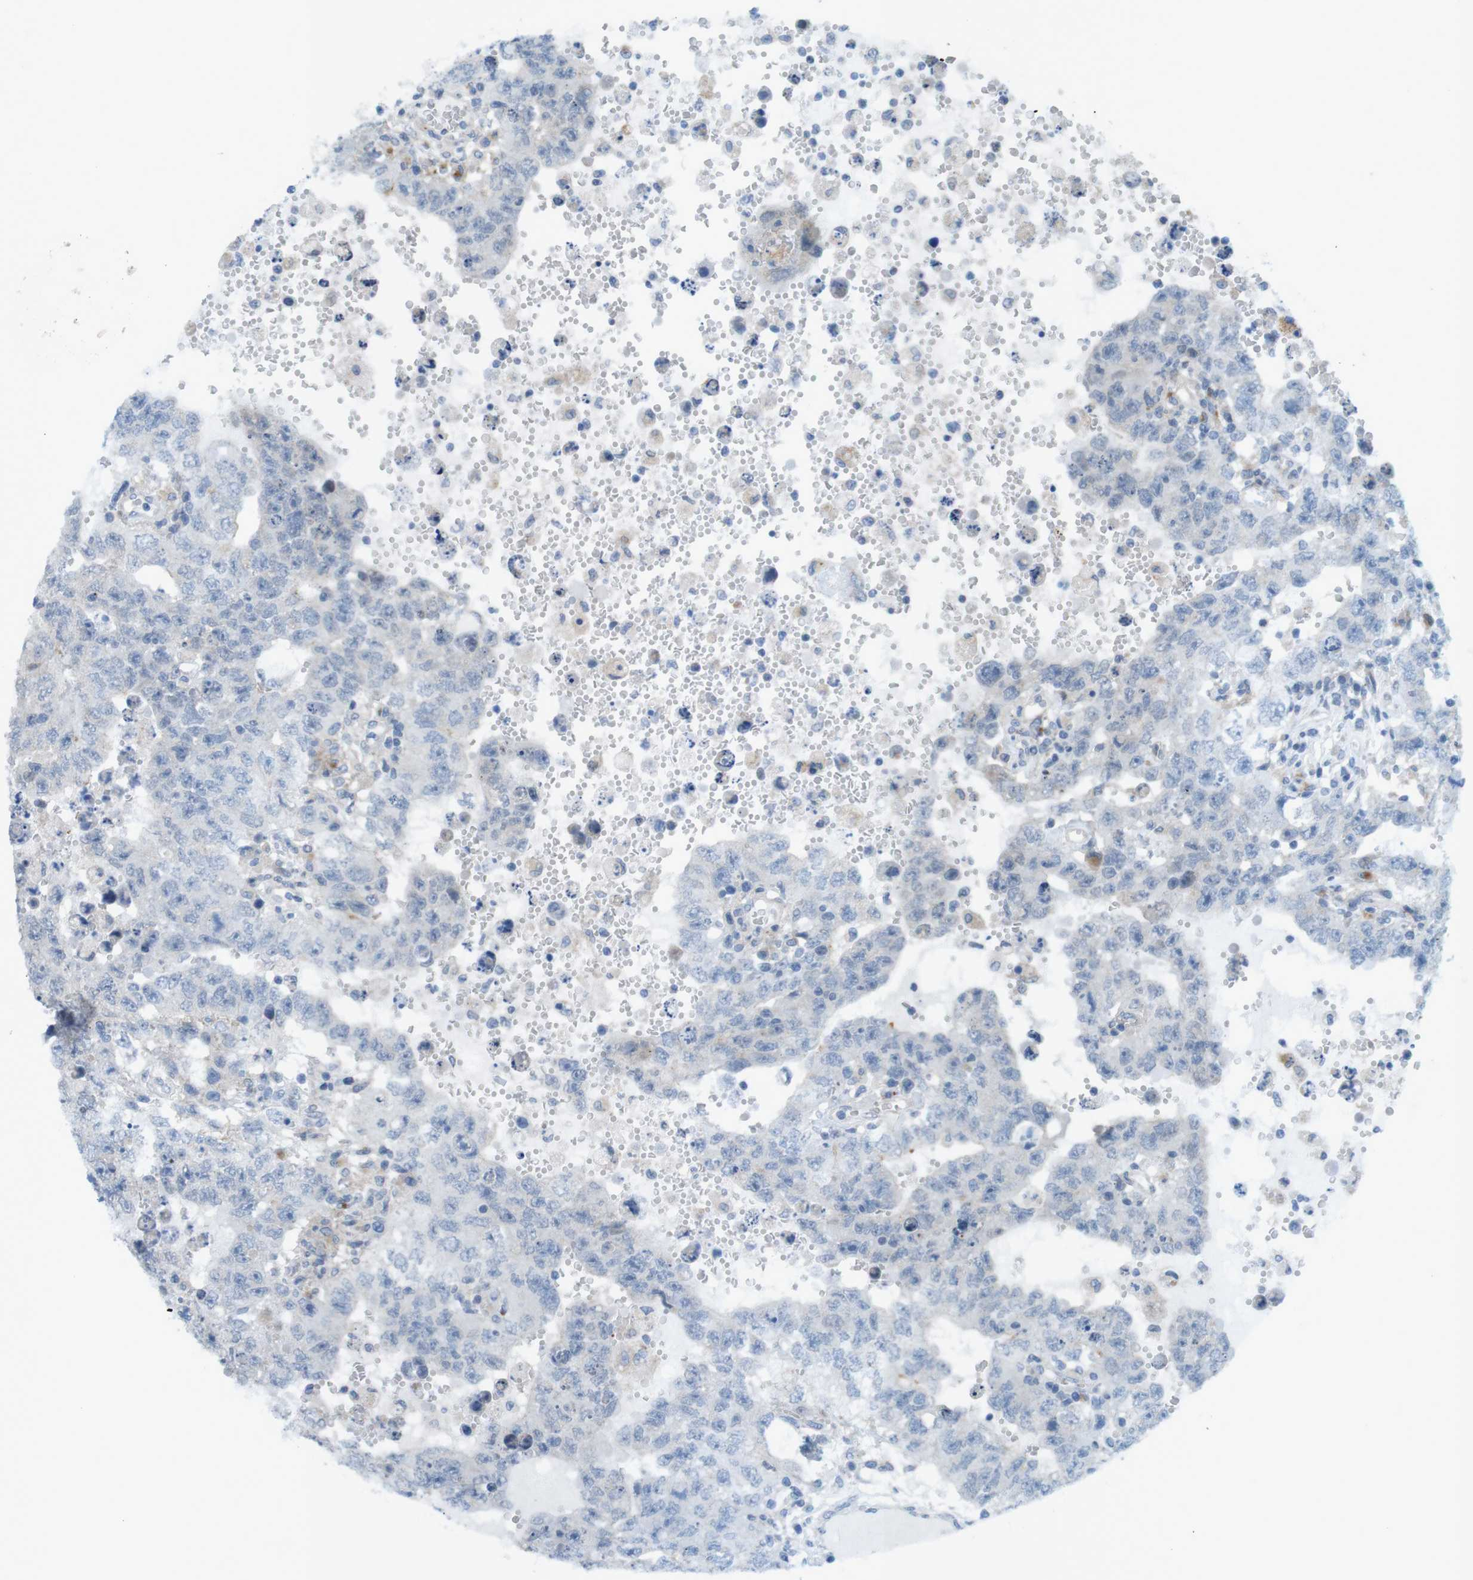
{"staining": {"intensity": "negative", "quantity": "none", "location": "none"}, "tissue": "testis cancer", "cell_type": "Tumor cells", "image_type": "cancer", "snomed": [{"axis": "morphology", "description": "Carcinoma, Embryonal, NOS"}, {"axis": "topography", "description": "Testis"}], "caption": "Testis cancer was stained to show a protein in brown. There is no significant positivity in tumor cells.", "gene": "TYW1", "patient": {"sex": "male", "age": 26}}